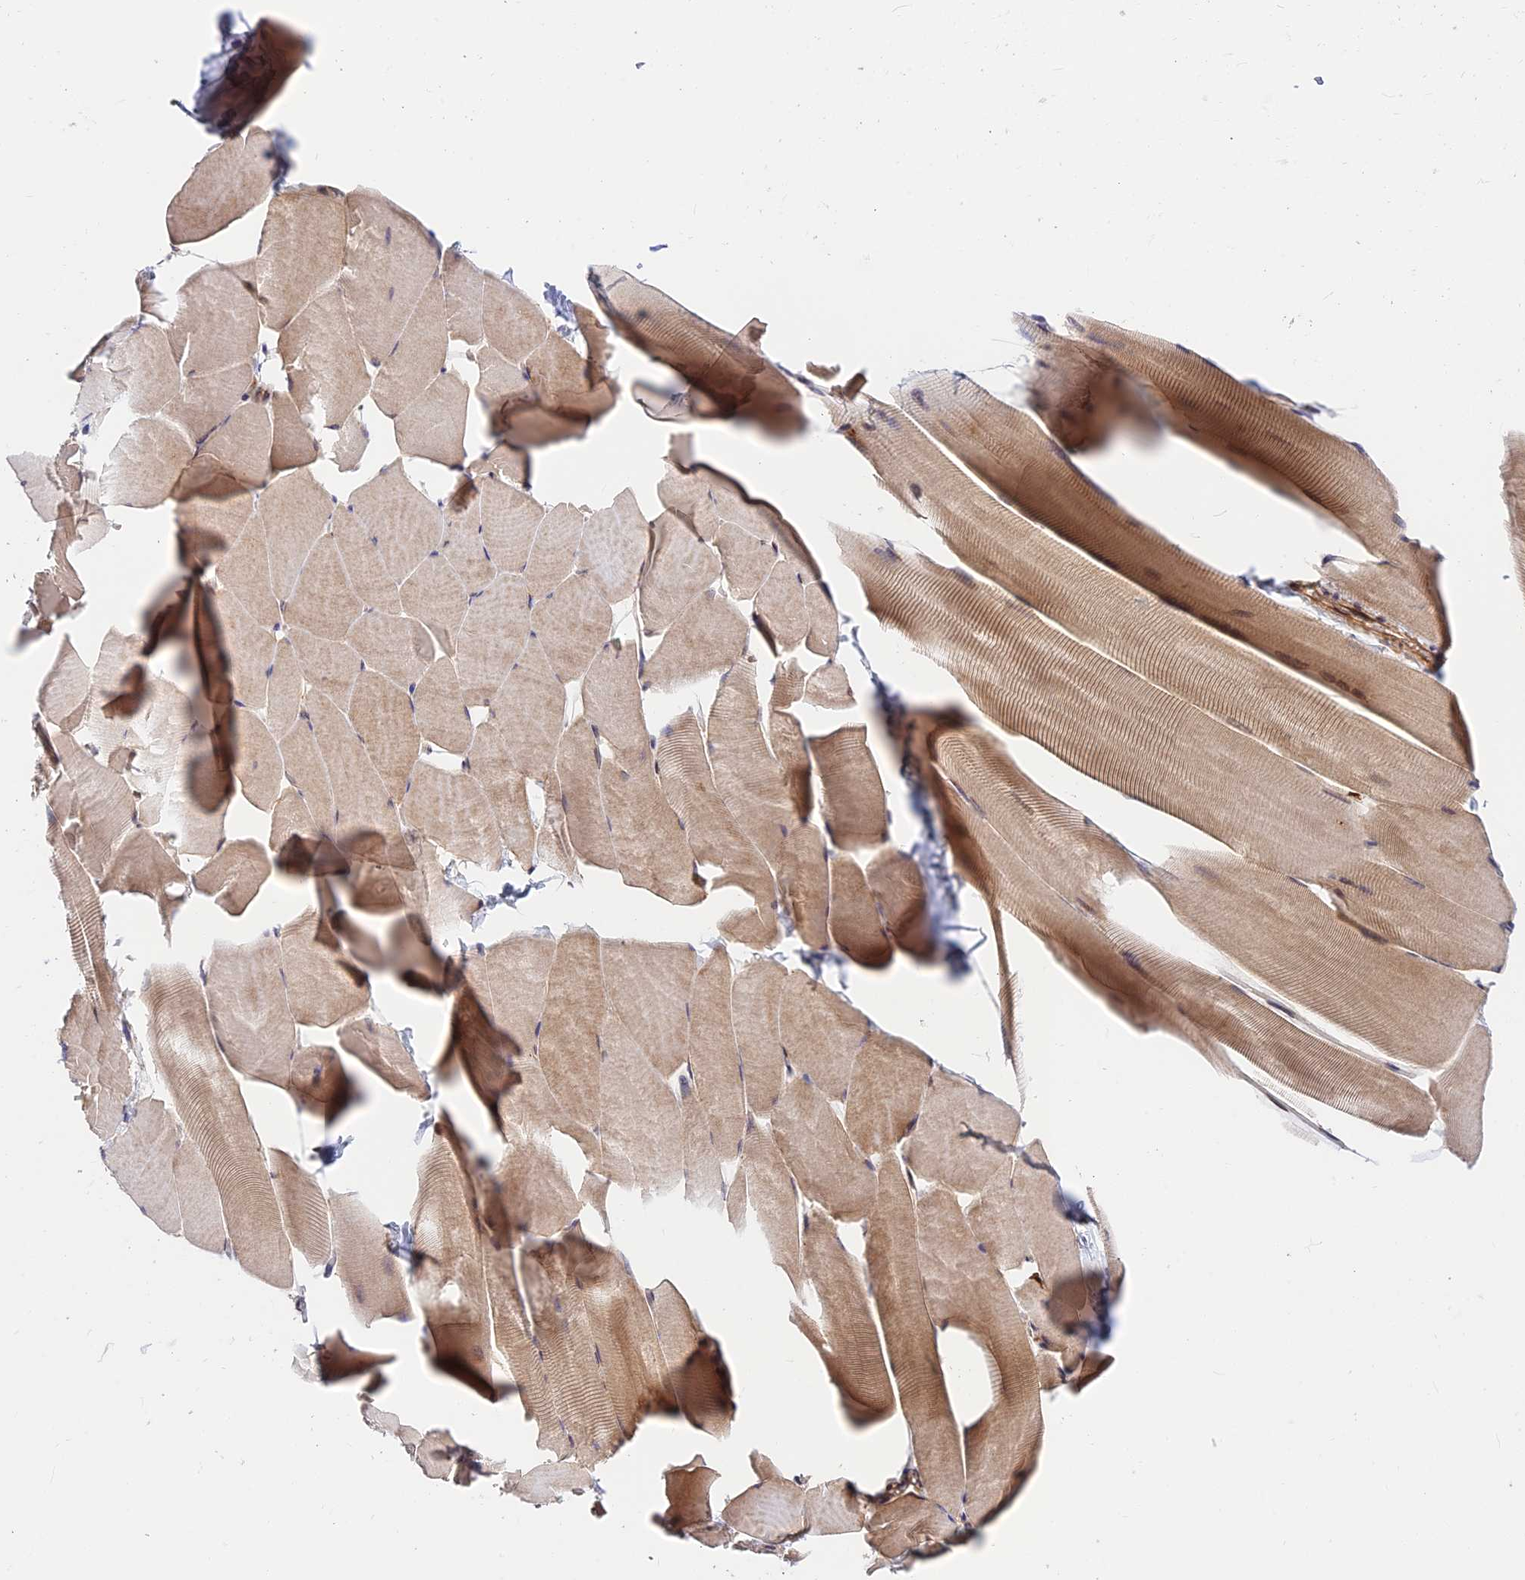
{"staining": {"intensity": "weak", "quantity": "25%-75%", "location": "cytoplasmic/membranous"}, "tissue": "skeletal muscle", "cell_type": "Myocytes", "image_type": "normal", "snomed": [{"axis": "morphology", "description": "Normal tissue, NOS"}, {"axis": "topography", "description": "Skeletal muscle"}], "caption": "Protein staining of benign skeletal muscle shows weak cytoplasmic/membranous positivity in approximately 25%-75% of myocytes.", "gene": "EXOC3L4", "patient": {"sex": "male", "age": 25}}